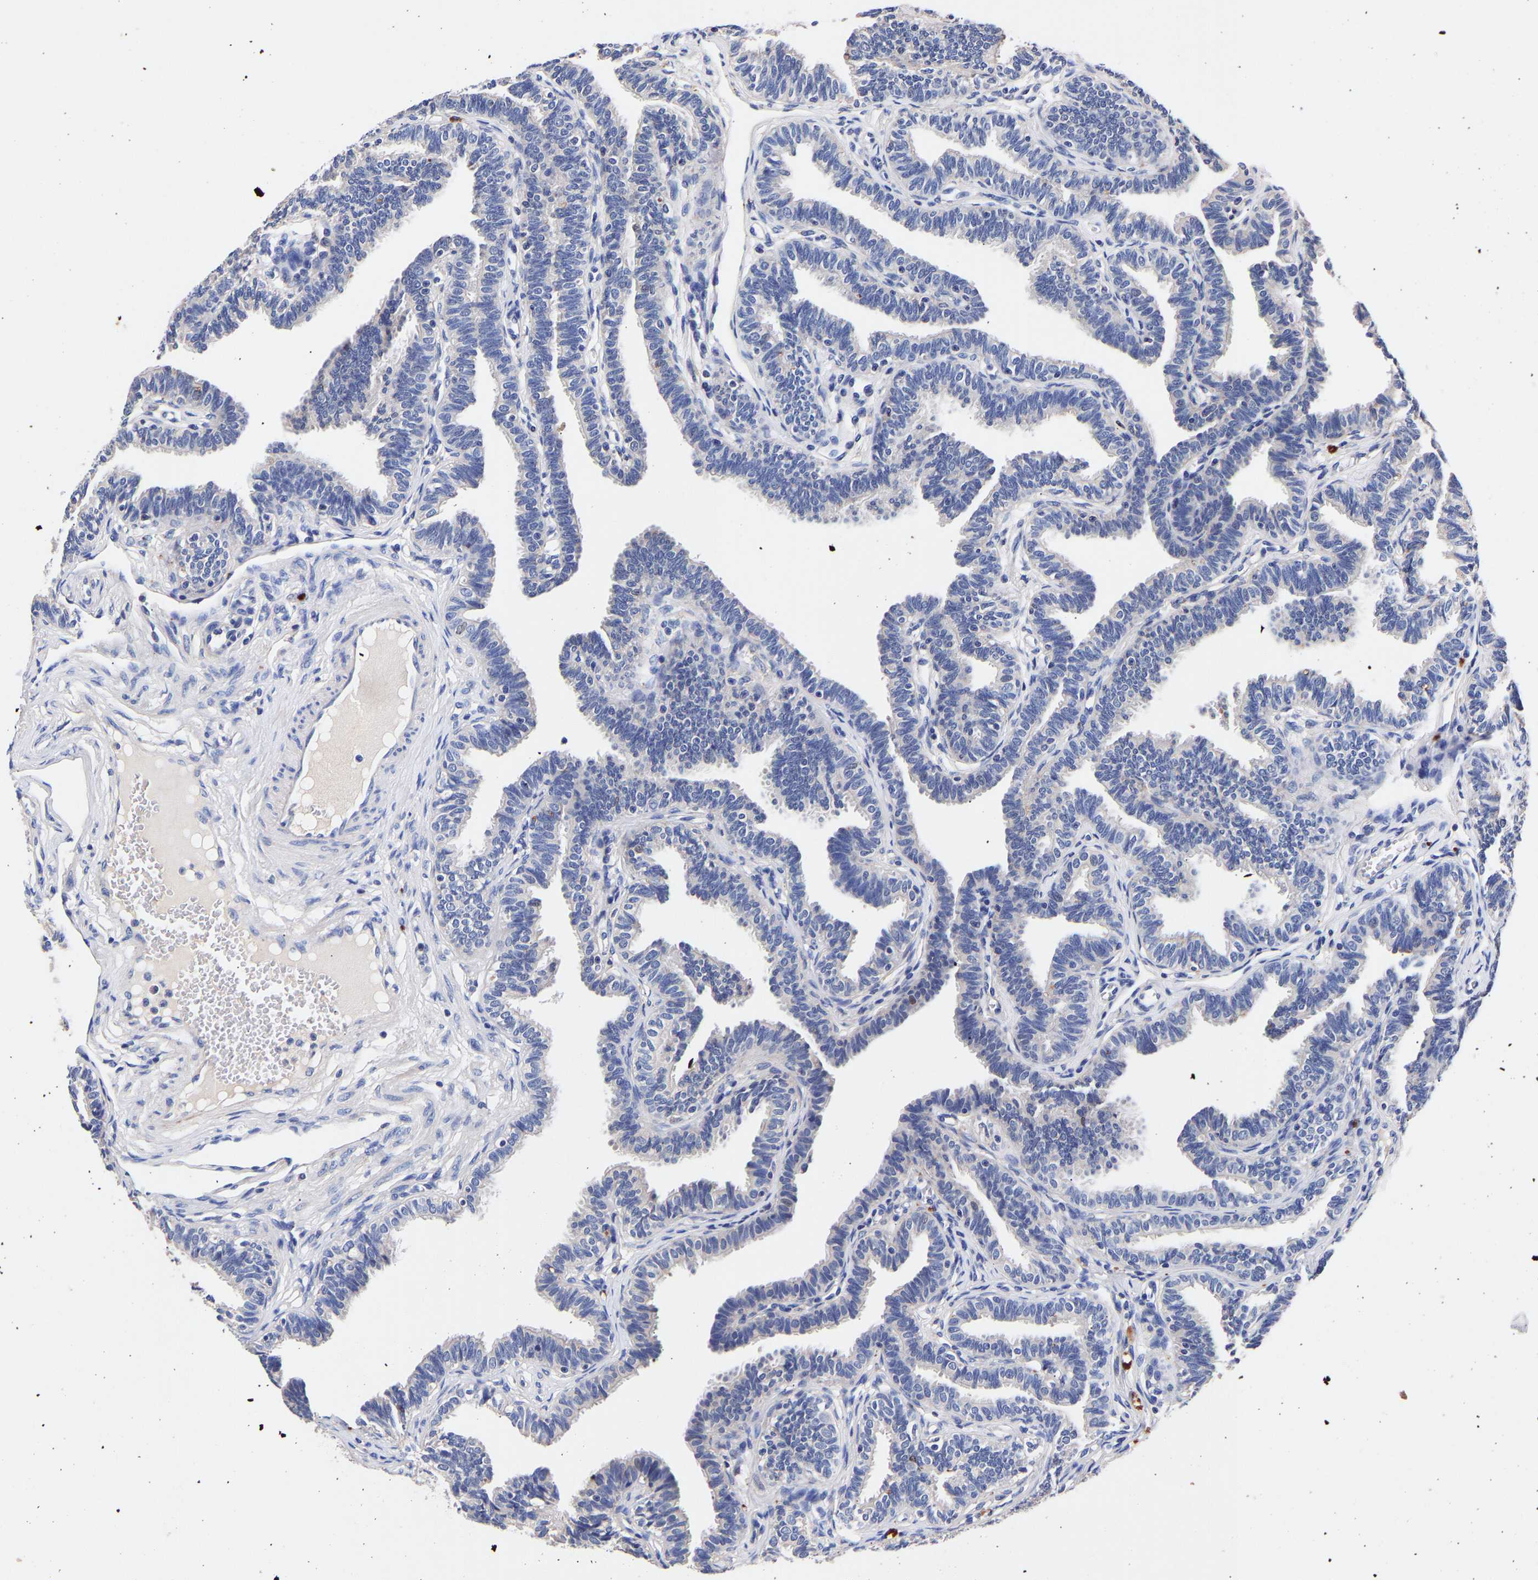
{"staining": {"intensity": "moderate", "quantity": "25%-75%", "location": "cytoplasmic/membranous"}, "tissue": "fallopian tube", "cell_type": "Glandular cells", "image_type": "normal", "snomed": [{"axis": "morphology", "description": "Normal tissue, NOS"}, {"axis": "topography", "description": "Fallopian tube"}, {"axis": "topography", "description": "Ovary"}], "caption": "Benign fallopian tube reveals moderate cytoplasmic/membranous staining in approximately 25%-75% of glandular cells Using DAB (brown) and hematoxylin (blue) stains, captured at high magnification using brightfield microscopy..", "gene": "SEM1", "patient": {"sex": "female", "age": 23}}